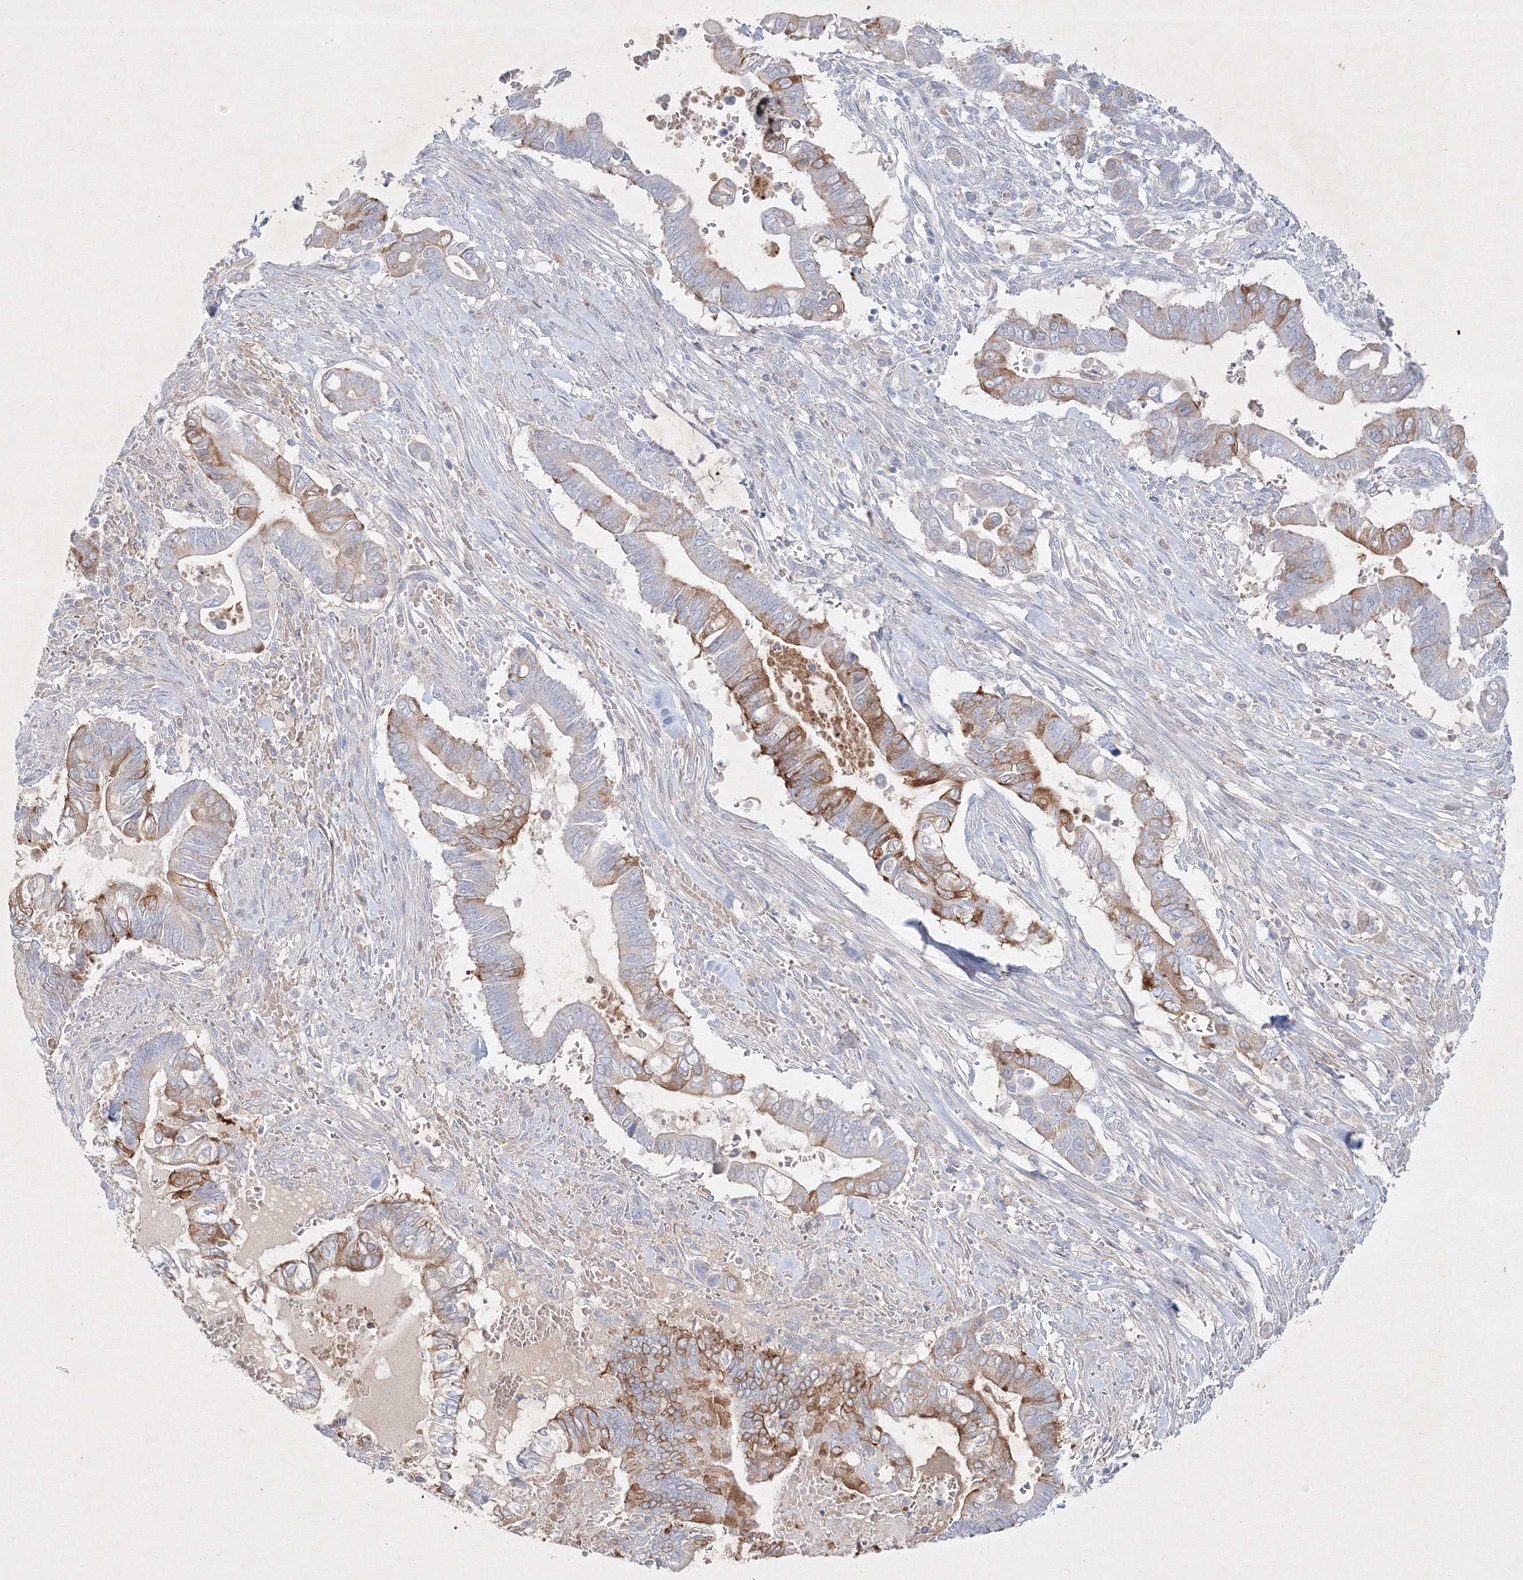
{"staining": {"intensity": "moderate", "quantity": "25%-75%", "location": "cytoplasmic/membranous"}, "tissue": "pancreatic cancer", "cell_type": "Tumor cells", "image_type": "cancer", "snomed": [{"axis": "morphology", "description": "Adenocarcinoma, NOS"}, {"axis": "topography", "description": "Pancreas"}], "caption": "Pancreatic cancer (adenocarcinoma) stained with a brown dye exhibits moderate cytoplasmic/membranous positive staining in approximately 25%-75% of tumor cells.", "gene": "CXXC4", "patient": {"sex": "male", "age": 68}}